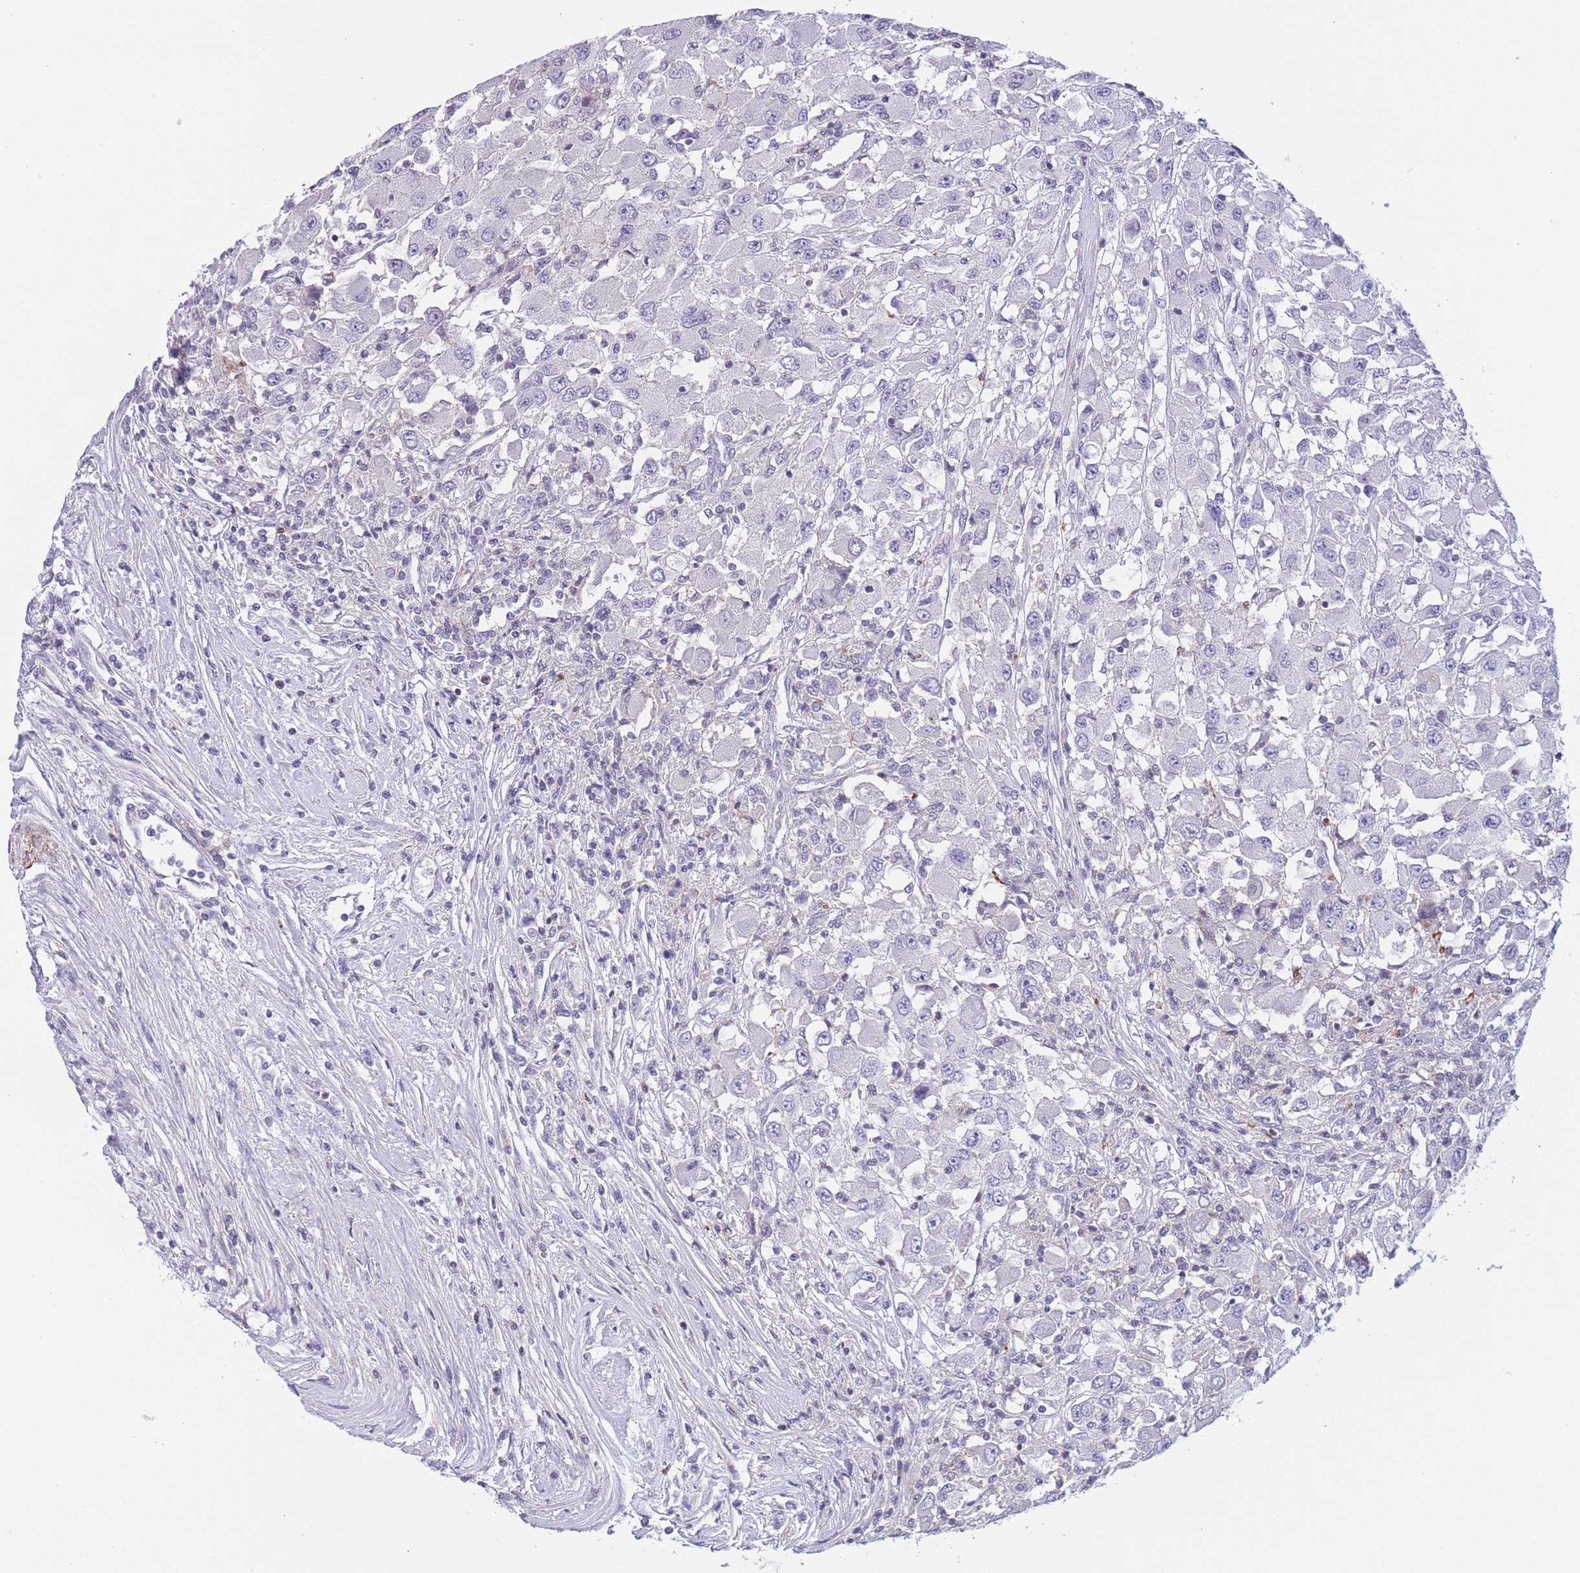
{"staining": {"intensity": "negative", "quantity": "none", "location": "none"}, "tissue": "renal cancer", "cell_type": "Tumor cells", "image_type": "cancer", "snomed": [{"axis": "morphology", "description": "Adenocarcinoma, NOS"}, {"axis": "topography", "description": "Kidney"}], "caption": "Human adenocarcinoma (renal) stained for a protein using IHC displays no staining in tumor cells.", "gene": "C9orf152", "patient": {"sex": "female", "age": 67}}